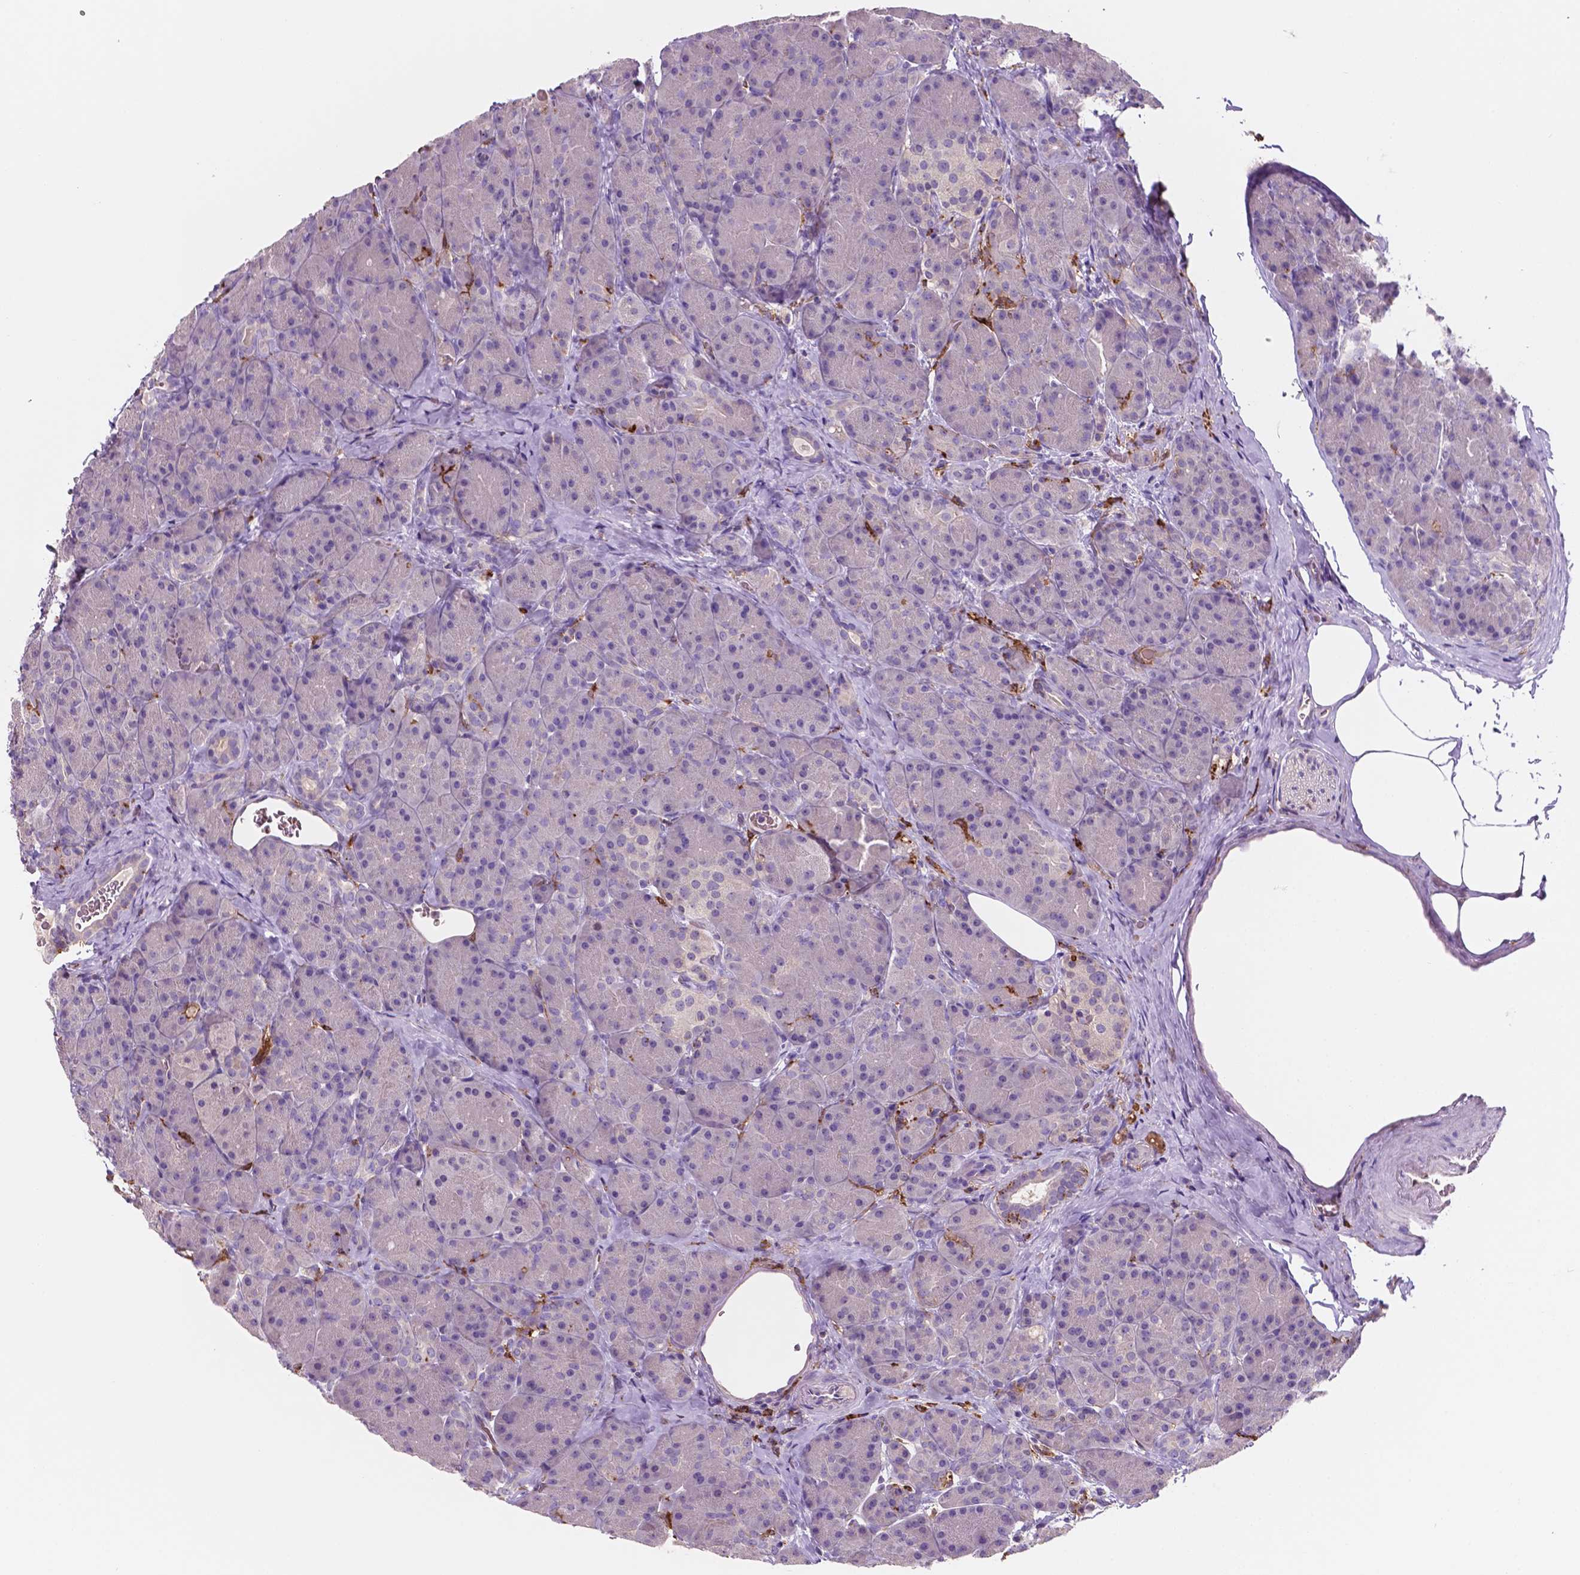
{"staining": {"intensity": "negative", "quantity": "none", "location": "none"}, "tissue": "pancreas", "cell_type": "Exocrine glandular cells", "image_type": "normal", "snomed": [{"axis": "morphology", "description": "Normal tissue, NOS"}, {"axis": "topography", "description": "Pancreas"}], "caption": "Immunohistochemistry (IHC) image of normal pancreas: pancreas stained with DAB reveals no significant protein staining in exocrine glandular cells. The staining is performed using DAB (3,3'-diaminobenzidine) brown chromogen with nuclei counter-stained in using hematoxylin.", "gene": "MKRN2OS", "patient": {"sex": "male", "age": 57}}